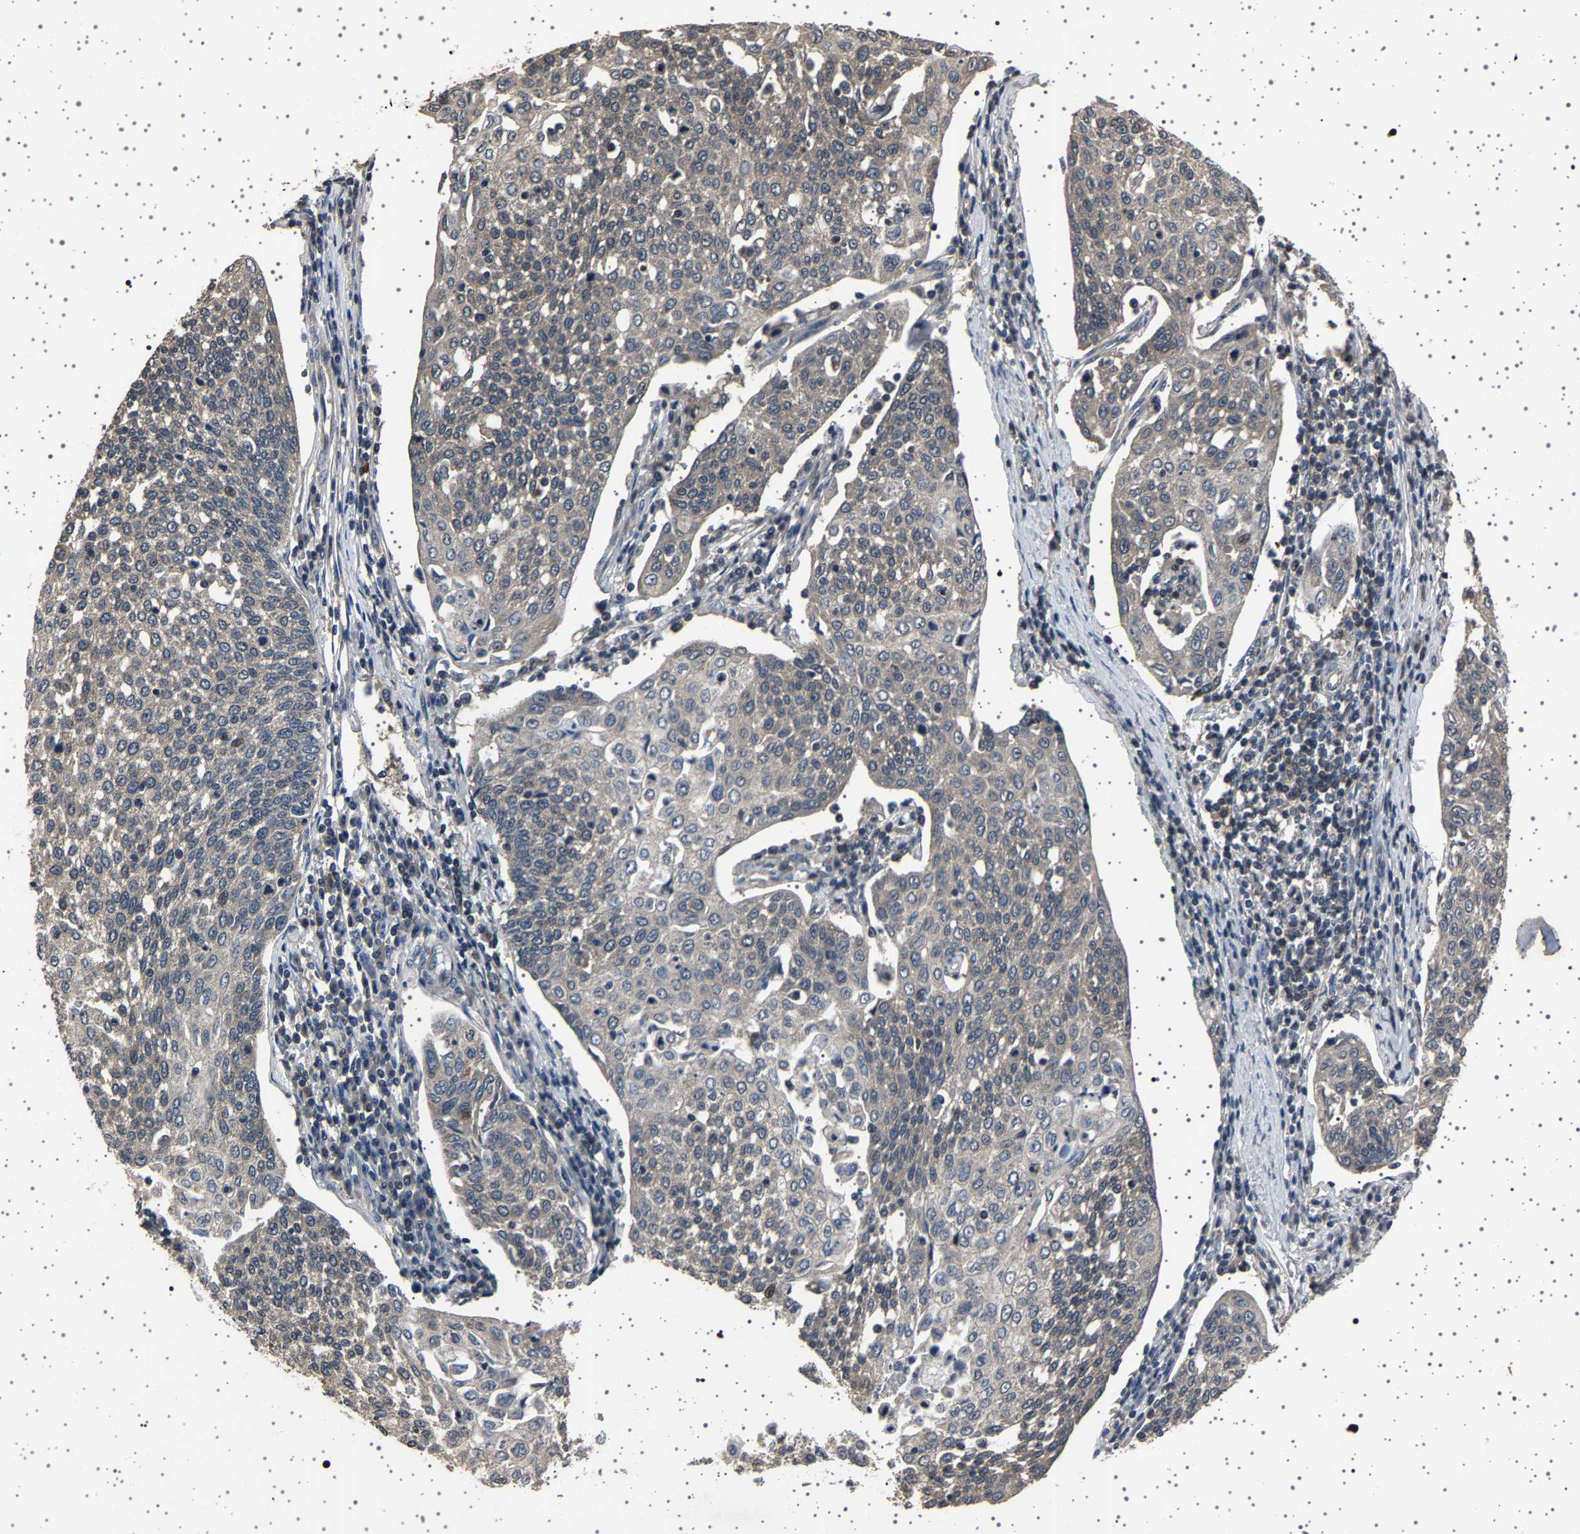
{"staining": {"intensity": "weak", "quantity": "<25%", "location": "cytoplasmic/membranous"}, "tissue": "cervical cancer", "cell_type": "Tumor cells", "image_type": "cancer", "snomed": [{"axis": "morphology", "description": "Squamous cell carcinoma, NOS"}, {"axis": "topography", "description": "Cervix"}], "caption": "Cervical cancer stained for a protein using immunohistochemistry (IHC) shows no expression tumor cells.", "gene": "NCKAP1", "patient": {"sex": "female", "age": 34}}